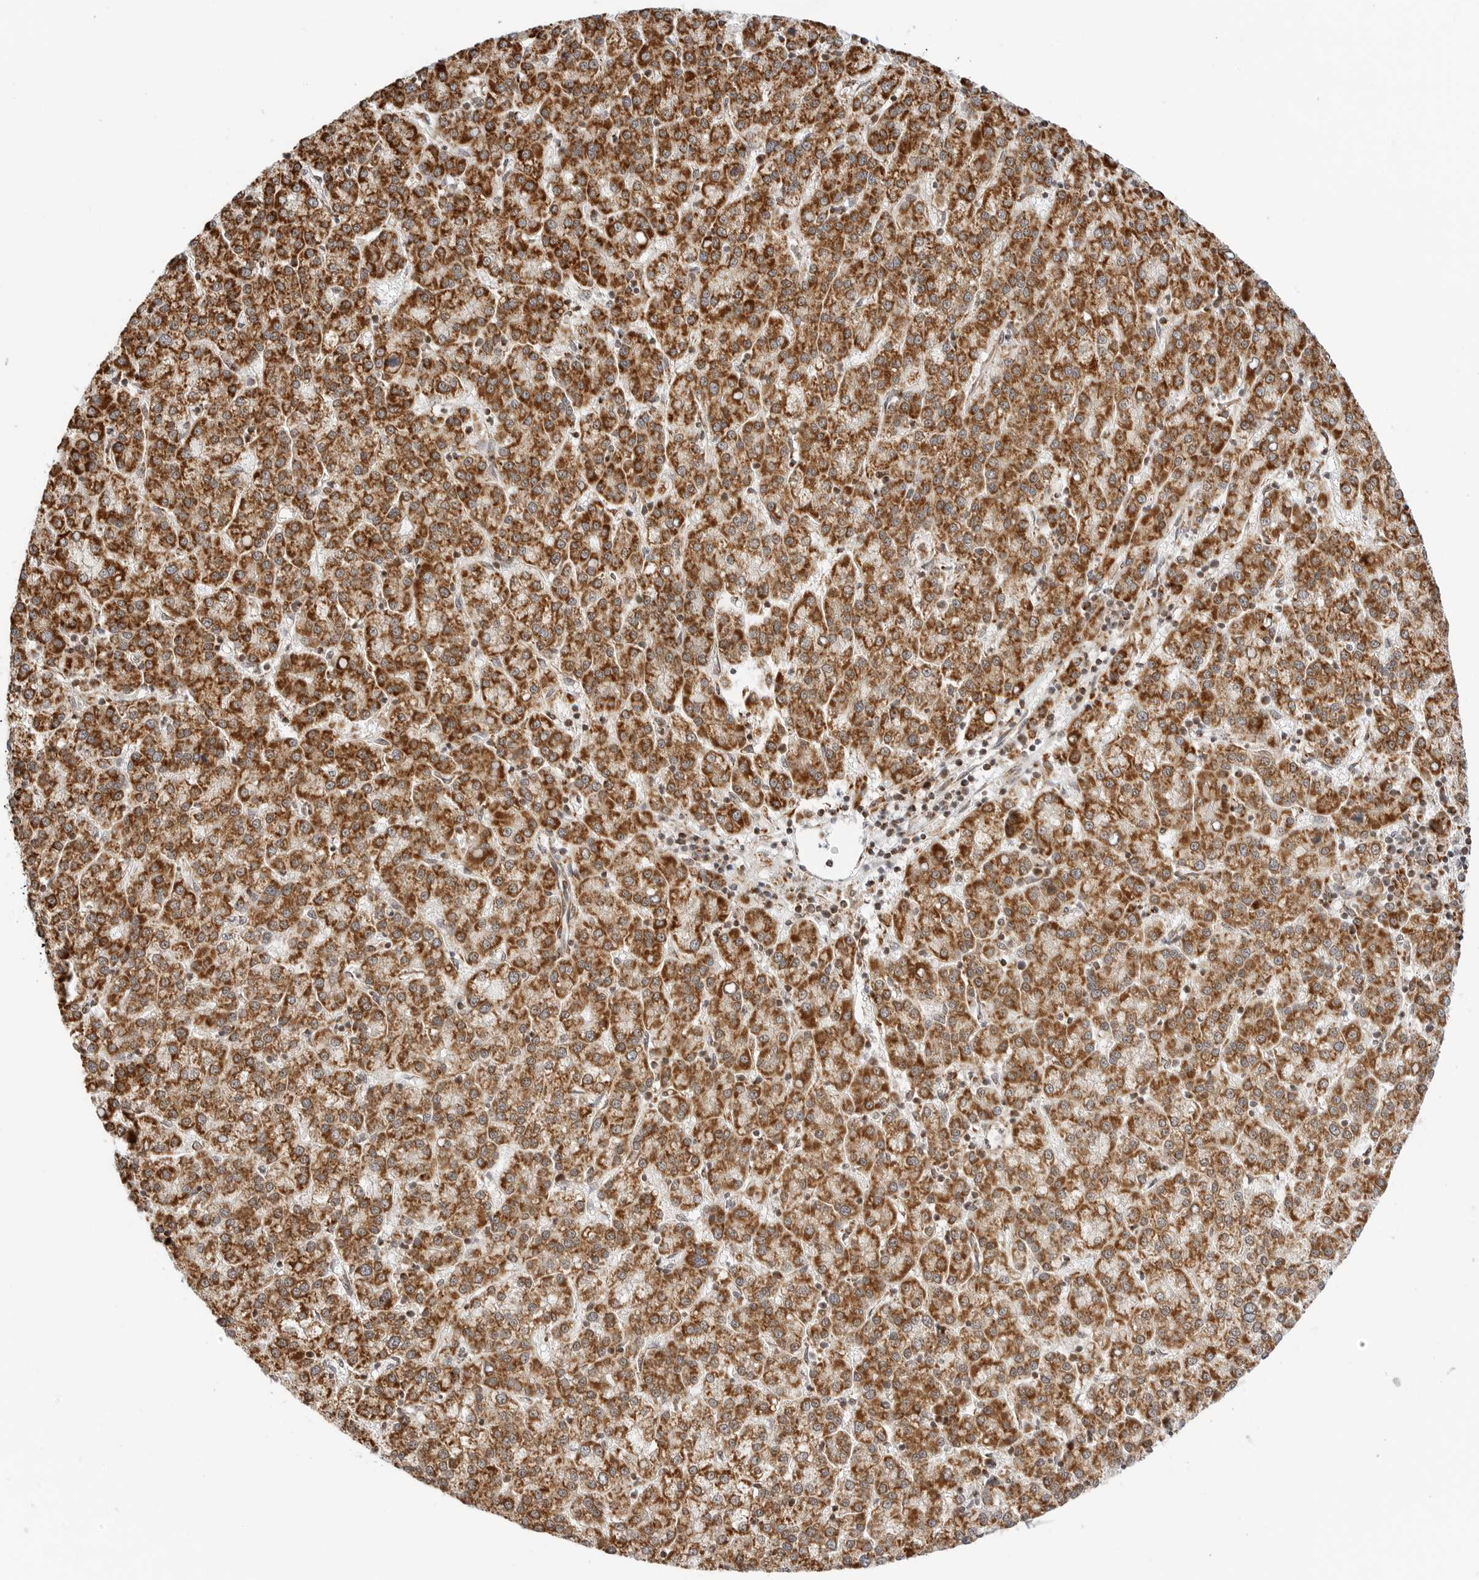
{"staining": {"intensity": "strong", "quantity": ">75%", "location": "cytoplasmic/membranous"}, "tissue": "liver cancer", "cell_type": "Tumor cells", "image_type": "cancer", "snomed": [{"axis": "morphology", "description": "Carcinoma, Hepatocellular, NOS"}, {"axis": "topography", "description": "Liver"}], "caption": "Brown immunohistochemical staining in human liver hepatocellular carcinoma reveals strong cytoplasmic/membranous expression in approximately >75% of tumor cells.", "gene": "POLR3GL", "patient": {"sex": "female", "age": 58}}